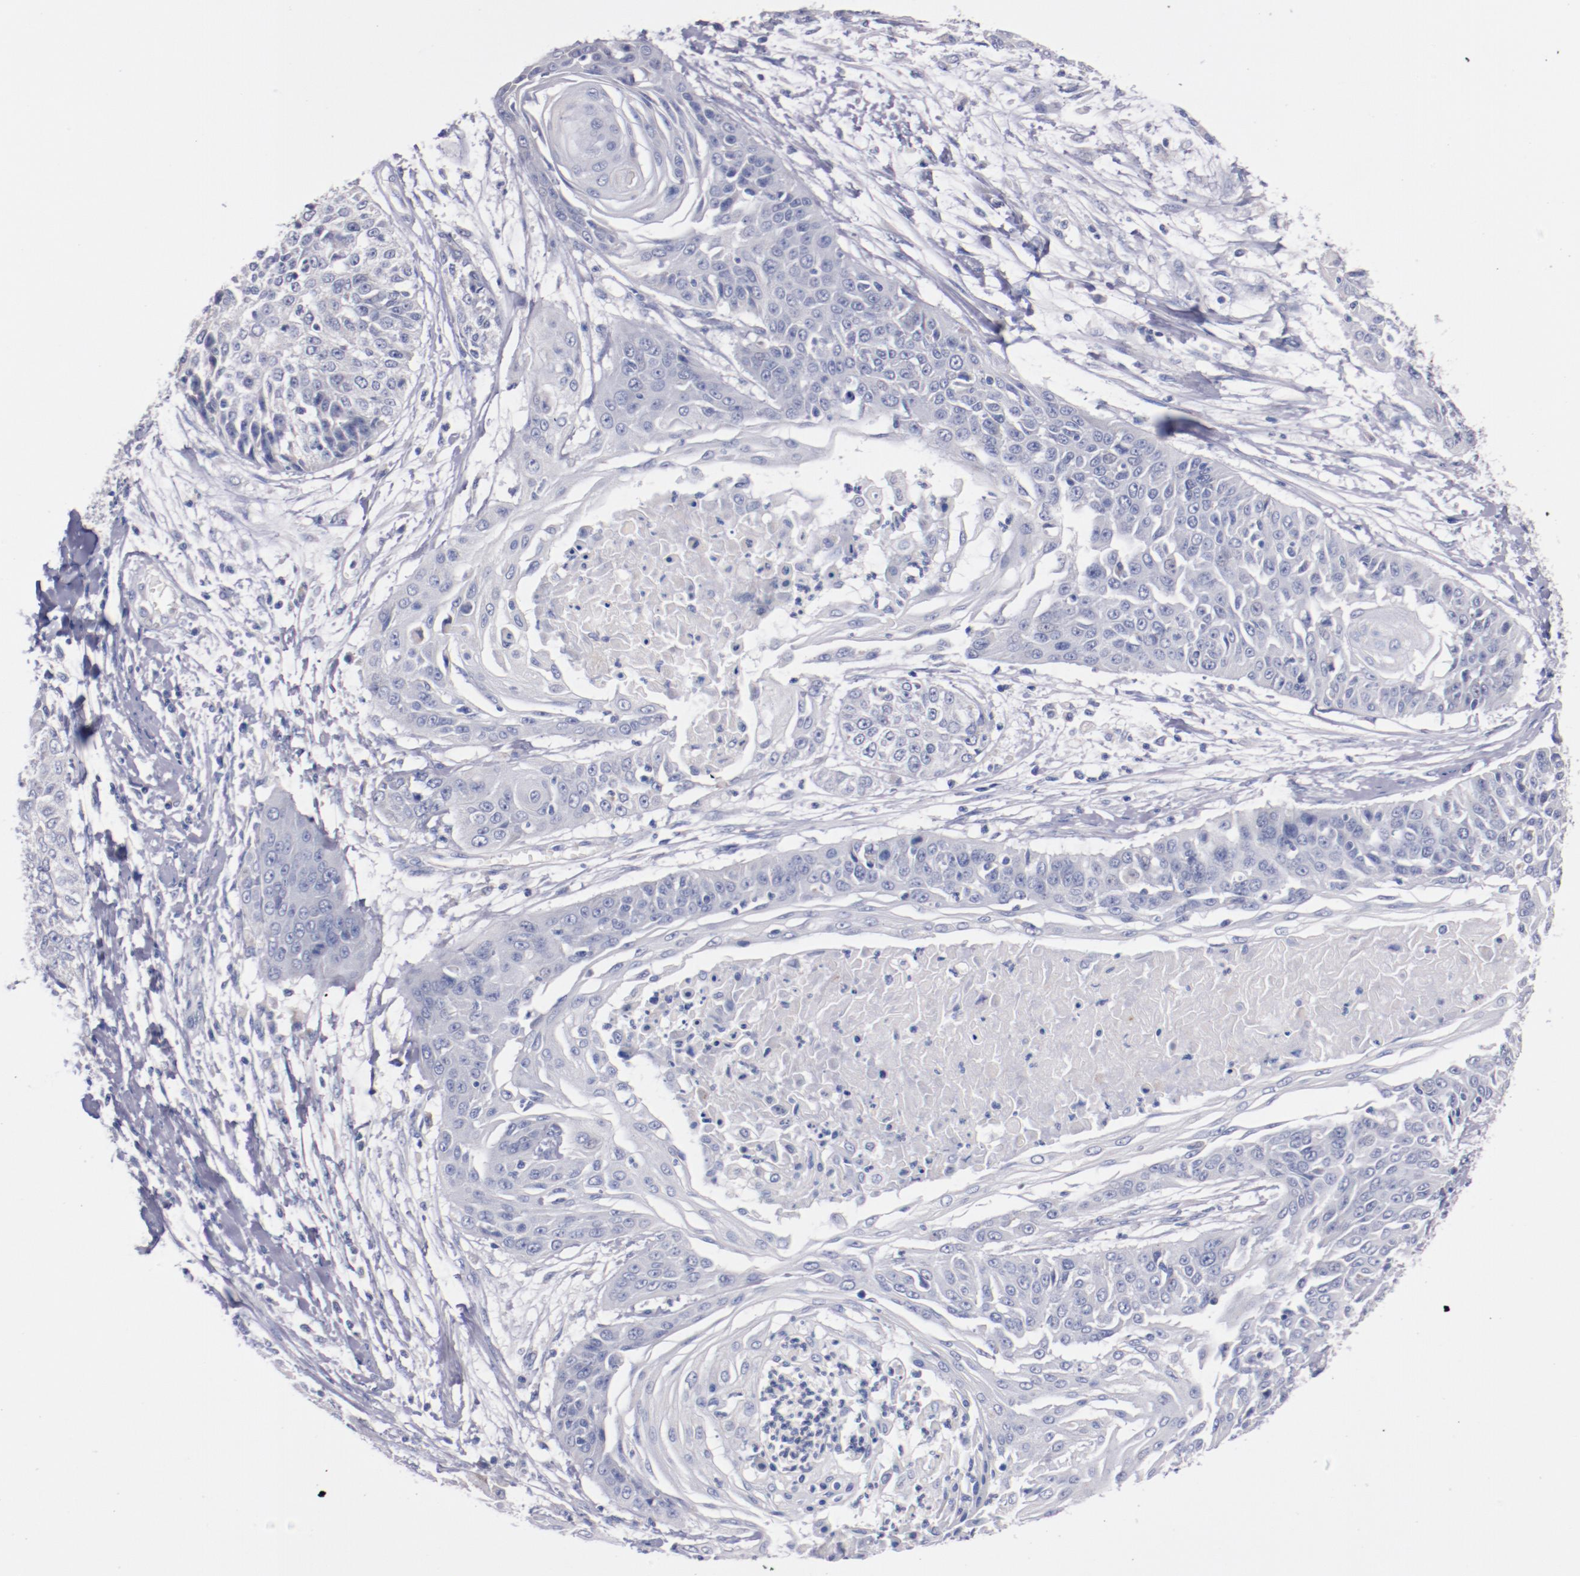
{"staining": {"intensity": "negative", "quantity": "none", "location": "none"}, "tissue": "cervical cancer", "cell_type": "Tumor cells", "image_type": "cancer", "snomed": [{"axis": "morphology", "description": "Squamous cell carcinoma, NOS"}, {"axis": "topography", "description": "Cervix"}], "caption": "Tumor cells are negative for protein expression in human cervical cancer. (DAB immunohistochemistry, high magnification).", "gene": "CNTNAP2", "patient": {"sex": "female", "age": 64}}